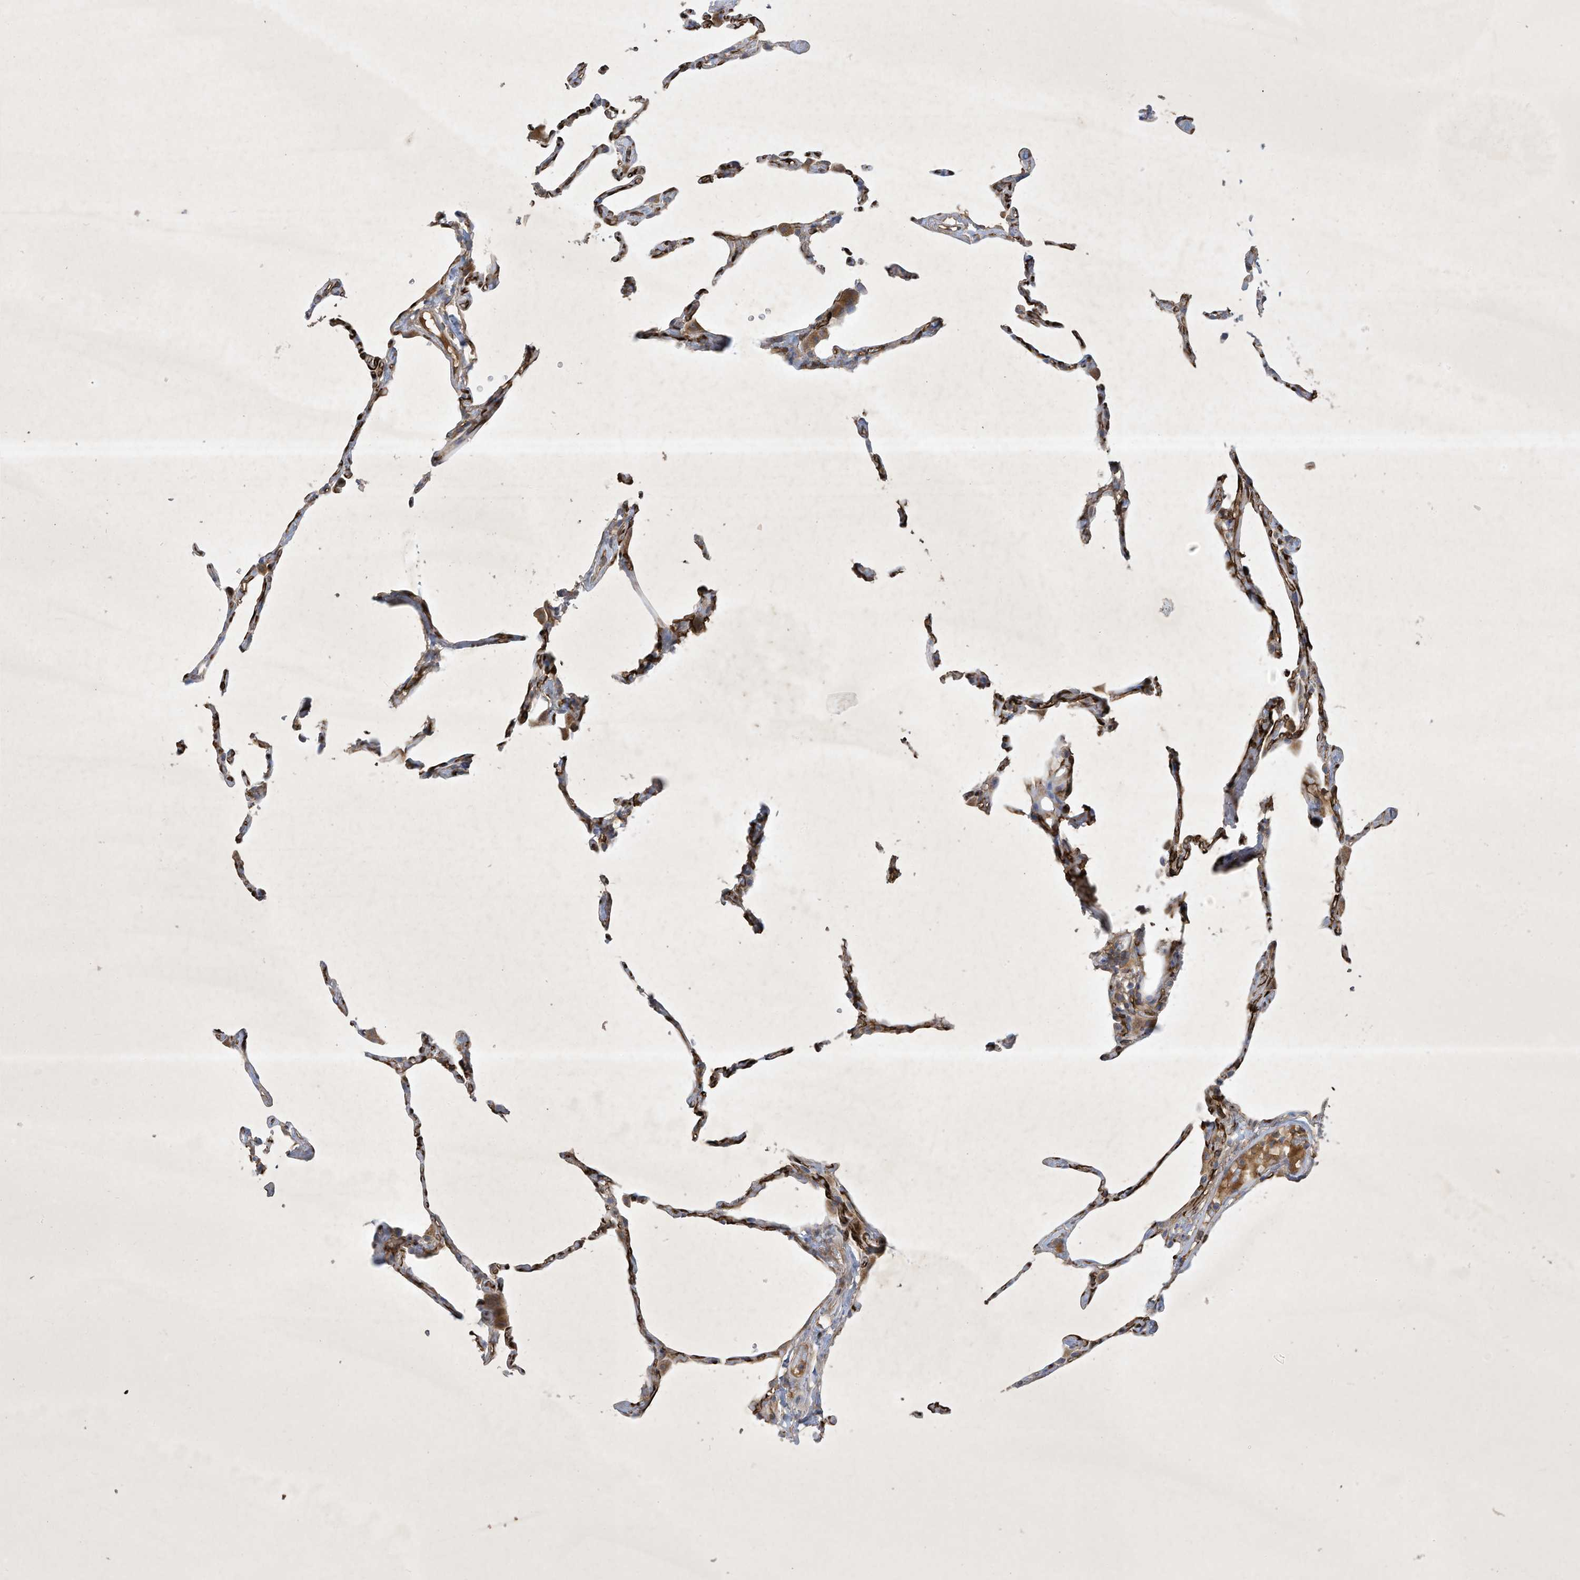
{"staining": {"intensity": "strong", "quantity": ">75%", "location": "cytoplasmic/membranous"}, "tissue": "lung", "cell_type": "Alveolar cells", "image_type": "normal", "snomed": [{"axis": "morphology", "description": "Normal tissue, NOS"}, {"axis": "topography", "description": "Lung"}], "caption": "A photomicrograph of human lung stained for a protein reveals strong cytoplasmic/membranous brown staining in alveolar cells. The protein is shown in brown color, while the nuclei are stained blue.", "gene": "SYNJ2", "patient": {"sex": "male", "age": 65}}